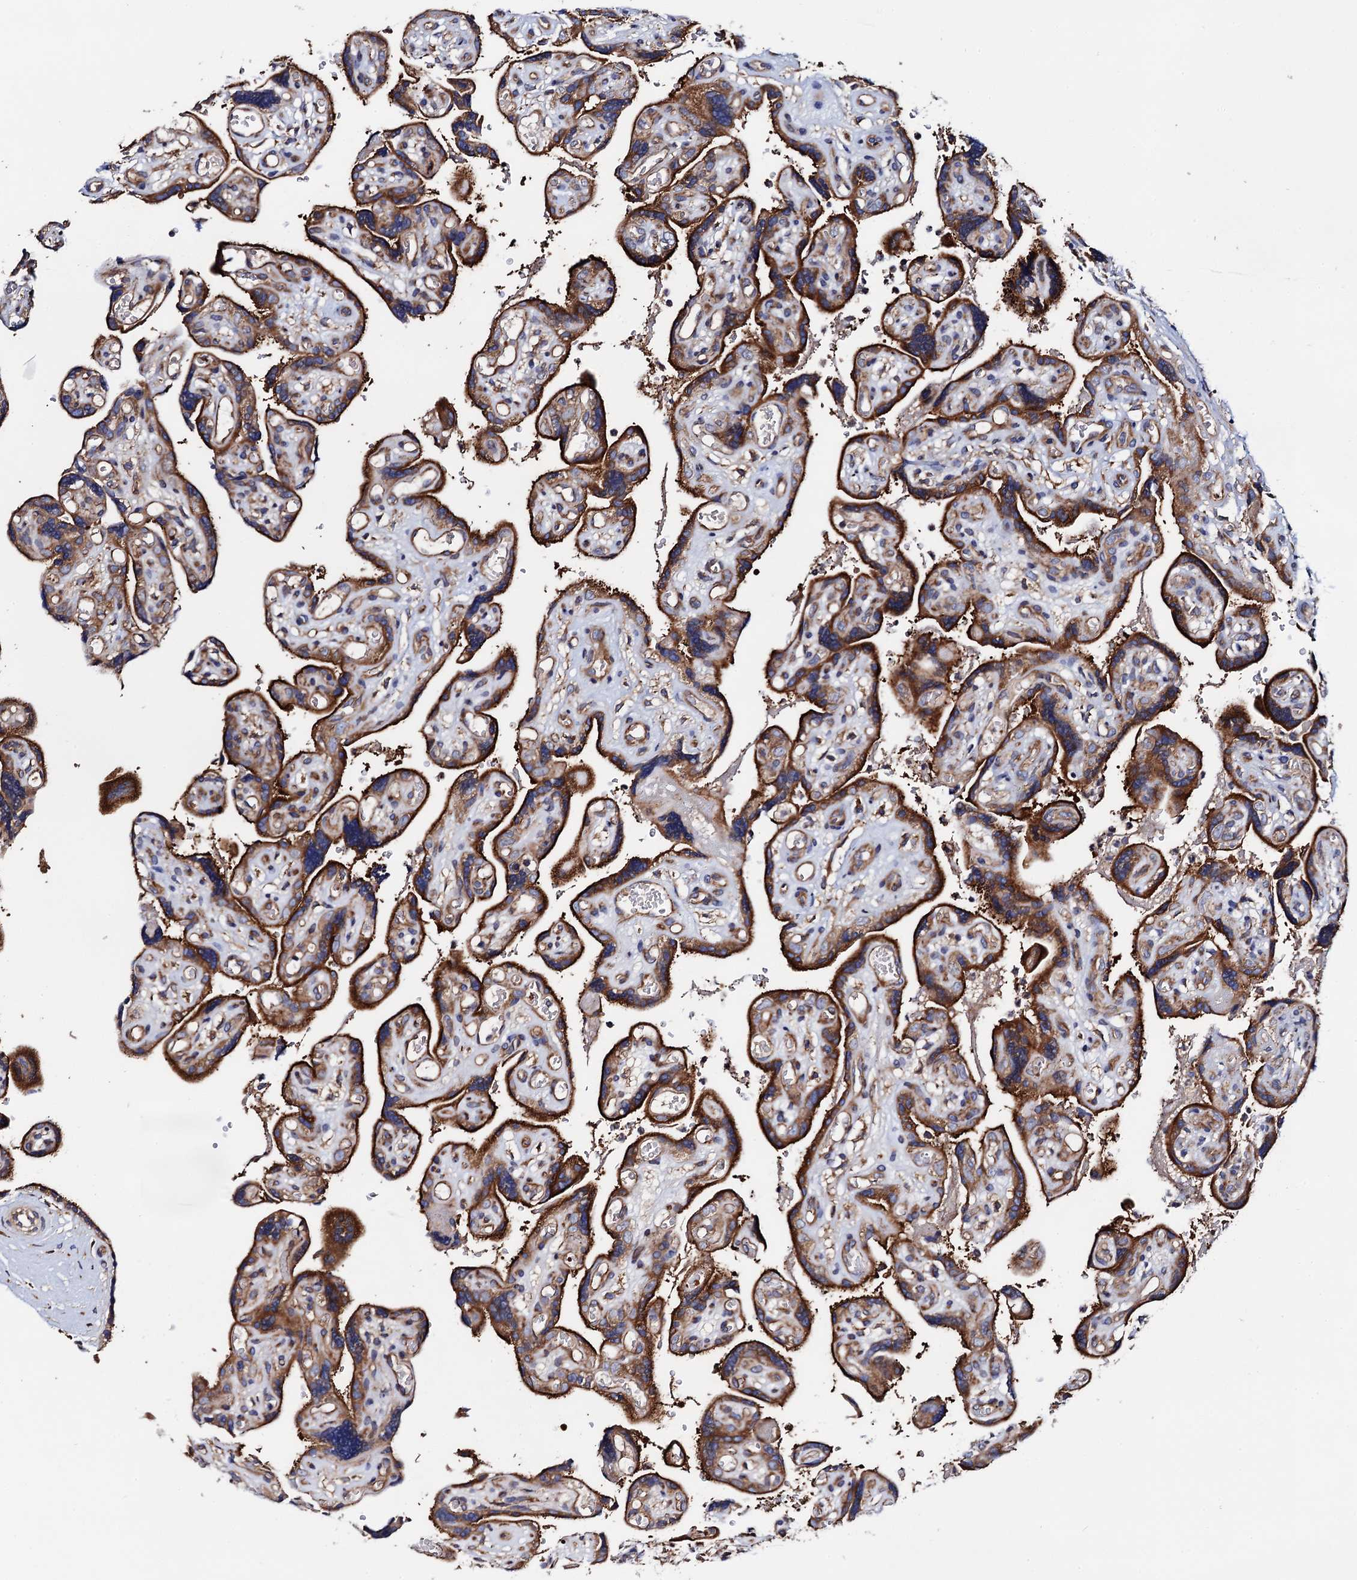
{"staining": {"intensity": "moderate", "quantity": ">75%", "location": "cytoplasmic/membranous"}, "tissue": "placenta", "cell_type": "Decidual cells", "image_type": "normal", "snomed": [{"axis": "morphology", "description": "Normal tissue, NOS"}, {"axis": "topography", "description": "Placenta"}], "caption": "Protein positivity by IHC displays moderate cytoplasmic/membranous expression in approximately >75% of decidual cells in normal placenta.", "gene": "MRPL48", "patient": {"sex": "female", "age": 30}}